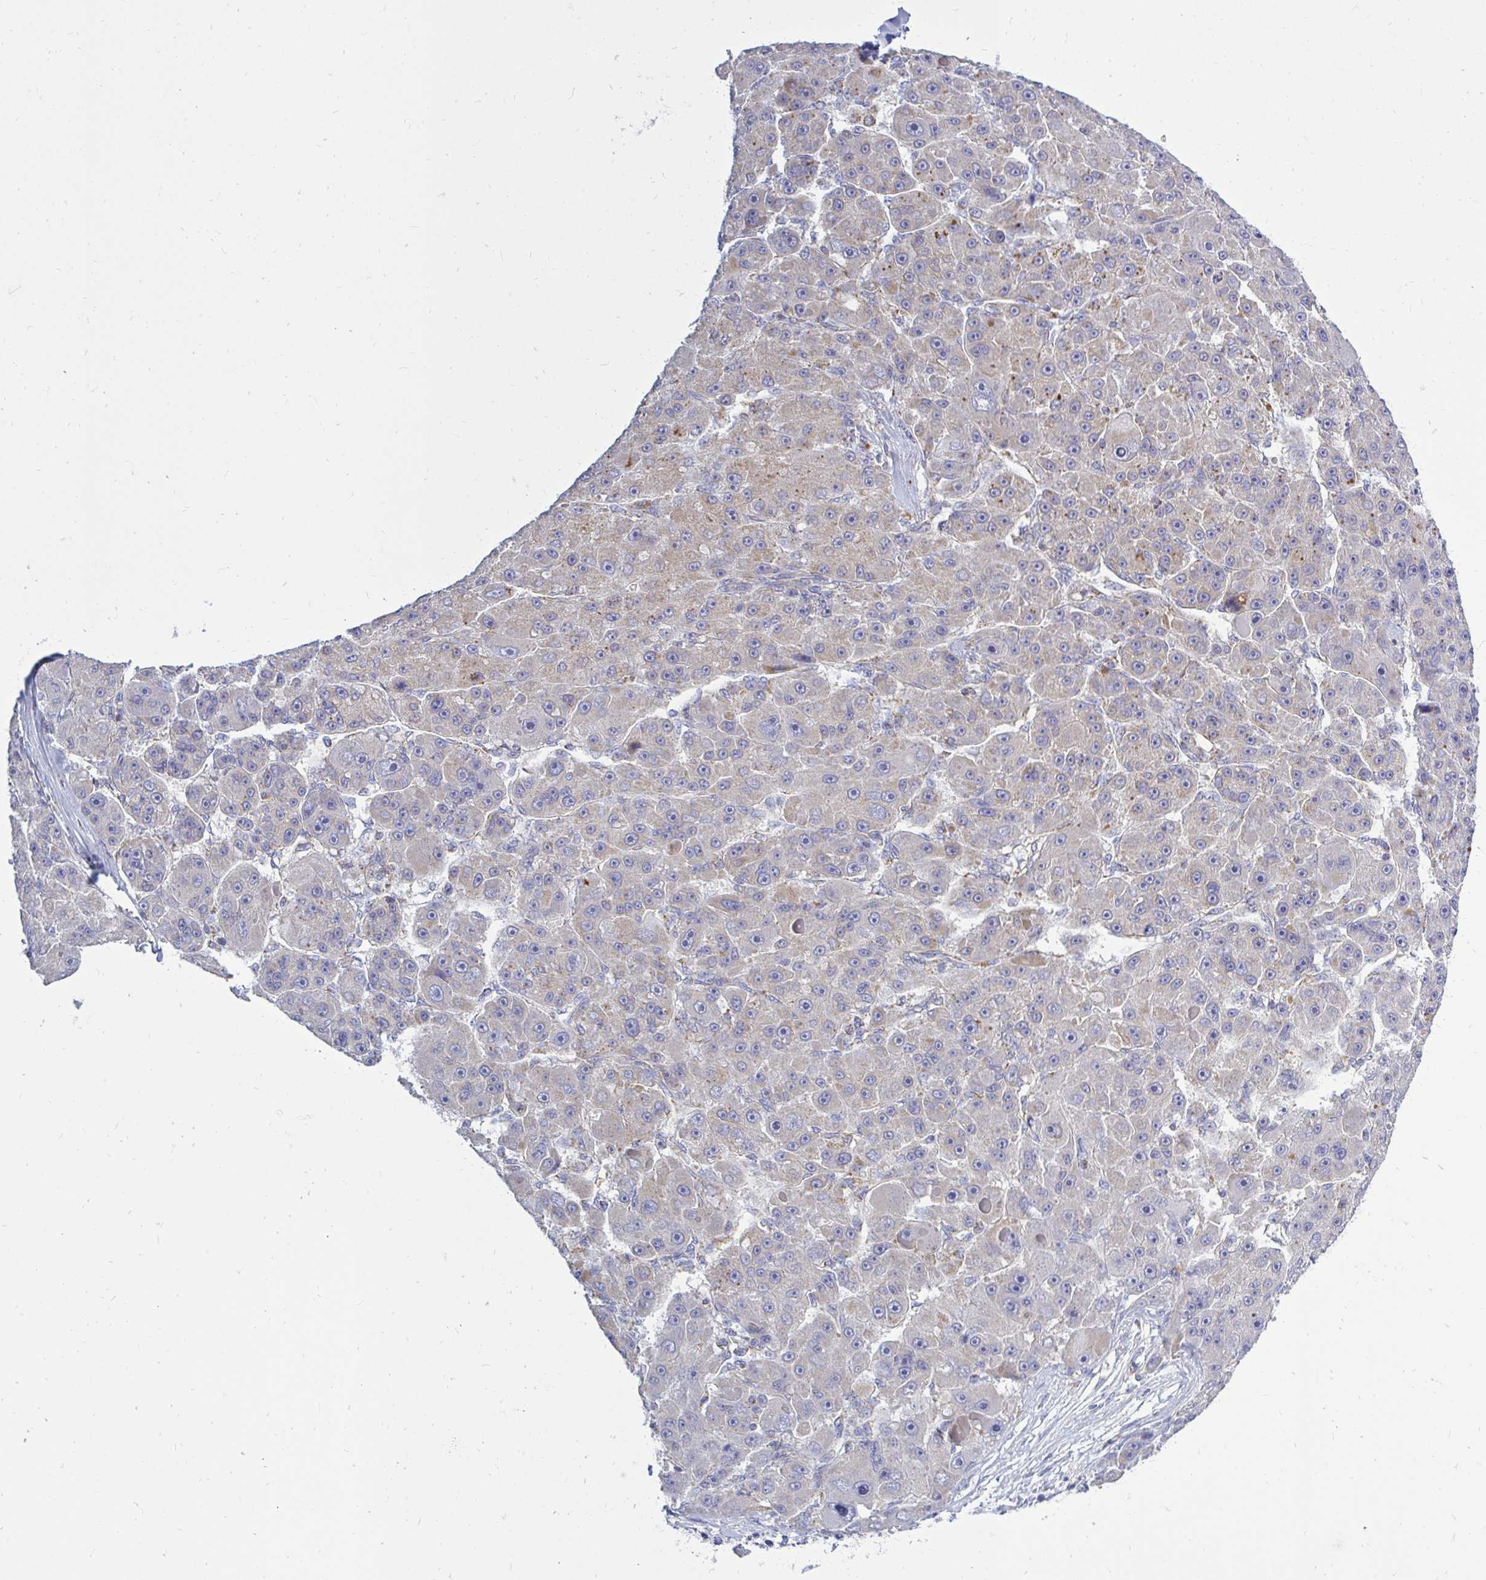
{"staining": {"intensity": "moderate", "quantity": "25%-75%", "location": "cytoplasmic/membranous"}, "tissue": "liver cancer", "cell_type": "Tumor cells", "image_type": "cancer", "snomed": [{"axis": "morphology", "description": "Carcinoma, Hepatocellular, NOS"}, {"axis": "topography", "description": "Liver"}], "caption": "Immunohistochemistry (DAB) staining of human liver cancer shows moderate cytoplasmic/membranous protein expression in about 25%-75% of tumor cells.", "gene": "OR10R2", "patient": {"sex": "male", "age": 76}}